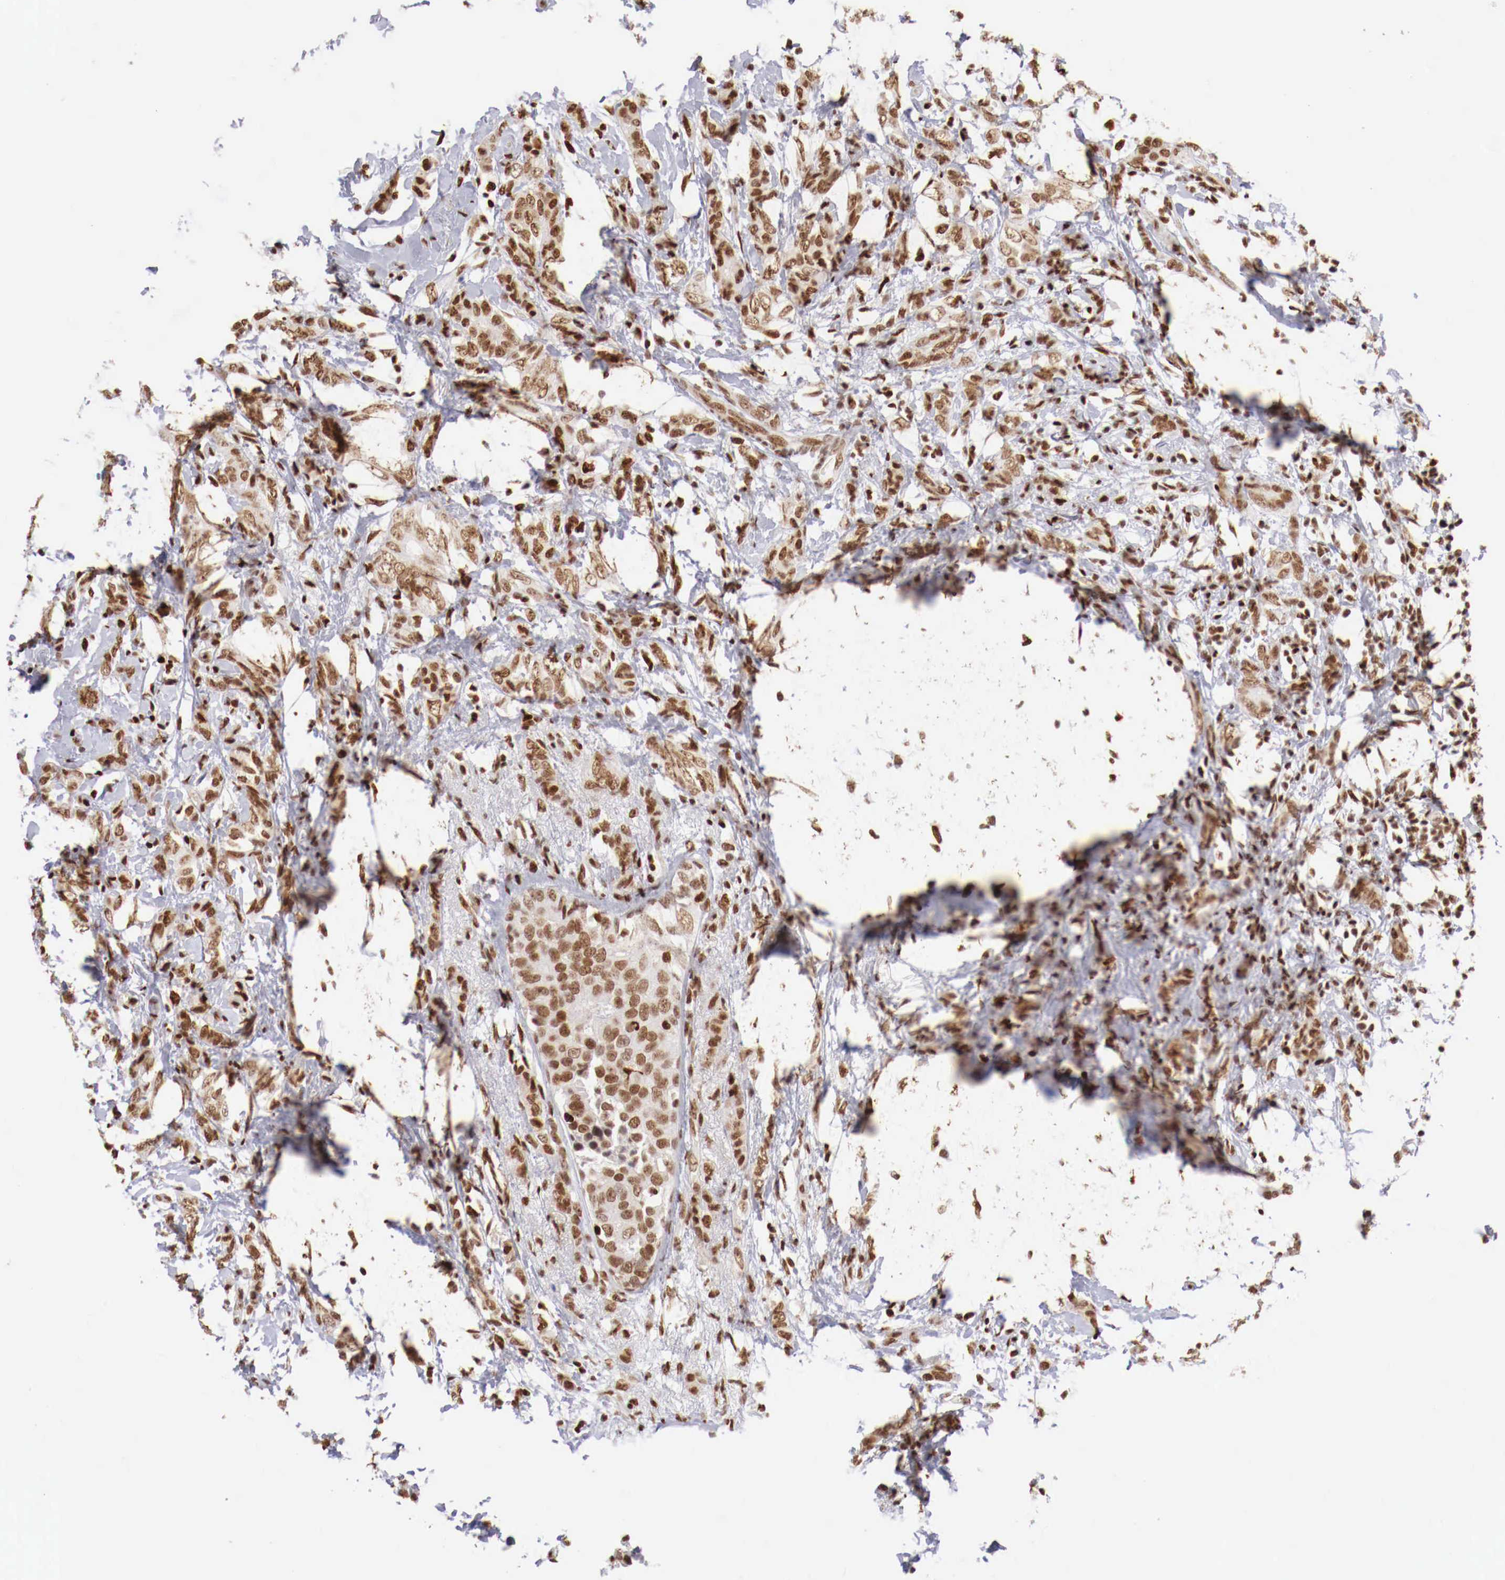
{"staining": {"intensity": "moderate", "quantity": ">75%", "location": "nuclear"}, "tissue": "breast cancer", "cell_type": "Tumor cells", "image_type": "cancer", "snomed": [{"axis": "morphology", "description": "Duct carcinoma"}, {"axis": "topography", "description": "Breast"}], "caption": "A histopathology image of human invasive ductal carcinoma (breast) stained for a protein shows moderate nuclear brown staining in tumor cells. The protein of interest is shown in brown color, while the nuclei are stained blue.", "gene": "MAX", "patient": {"sex": "female", "age": 53}}